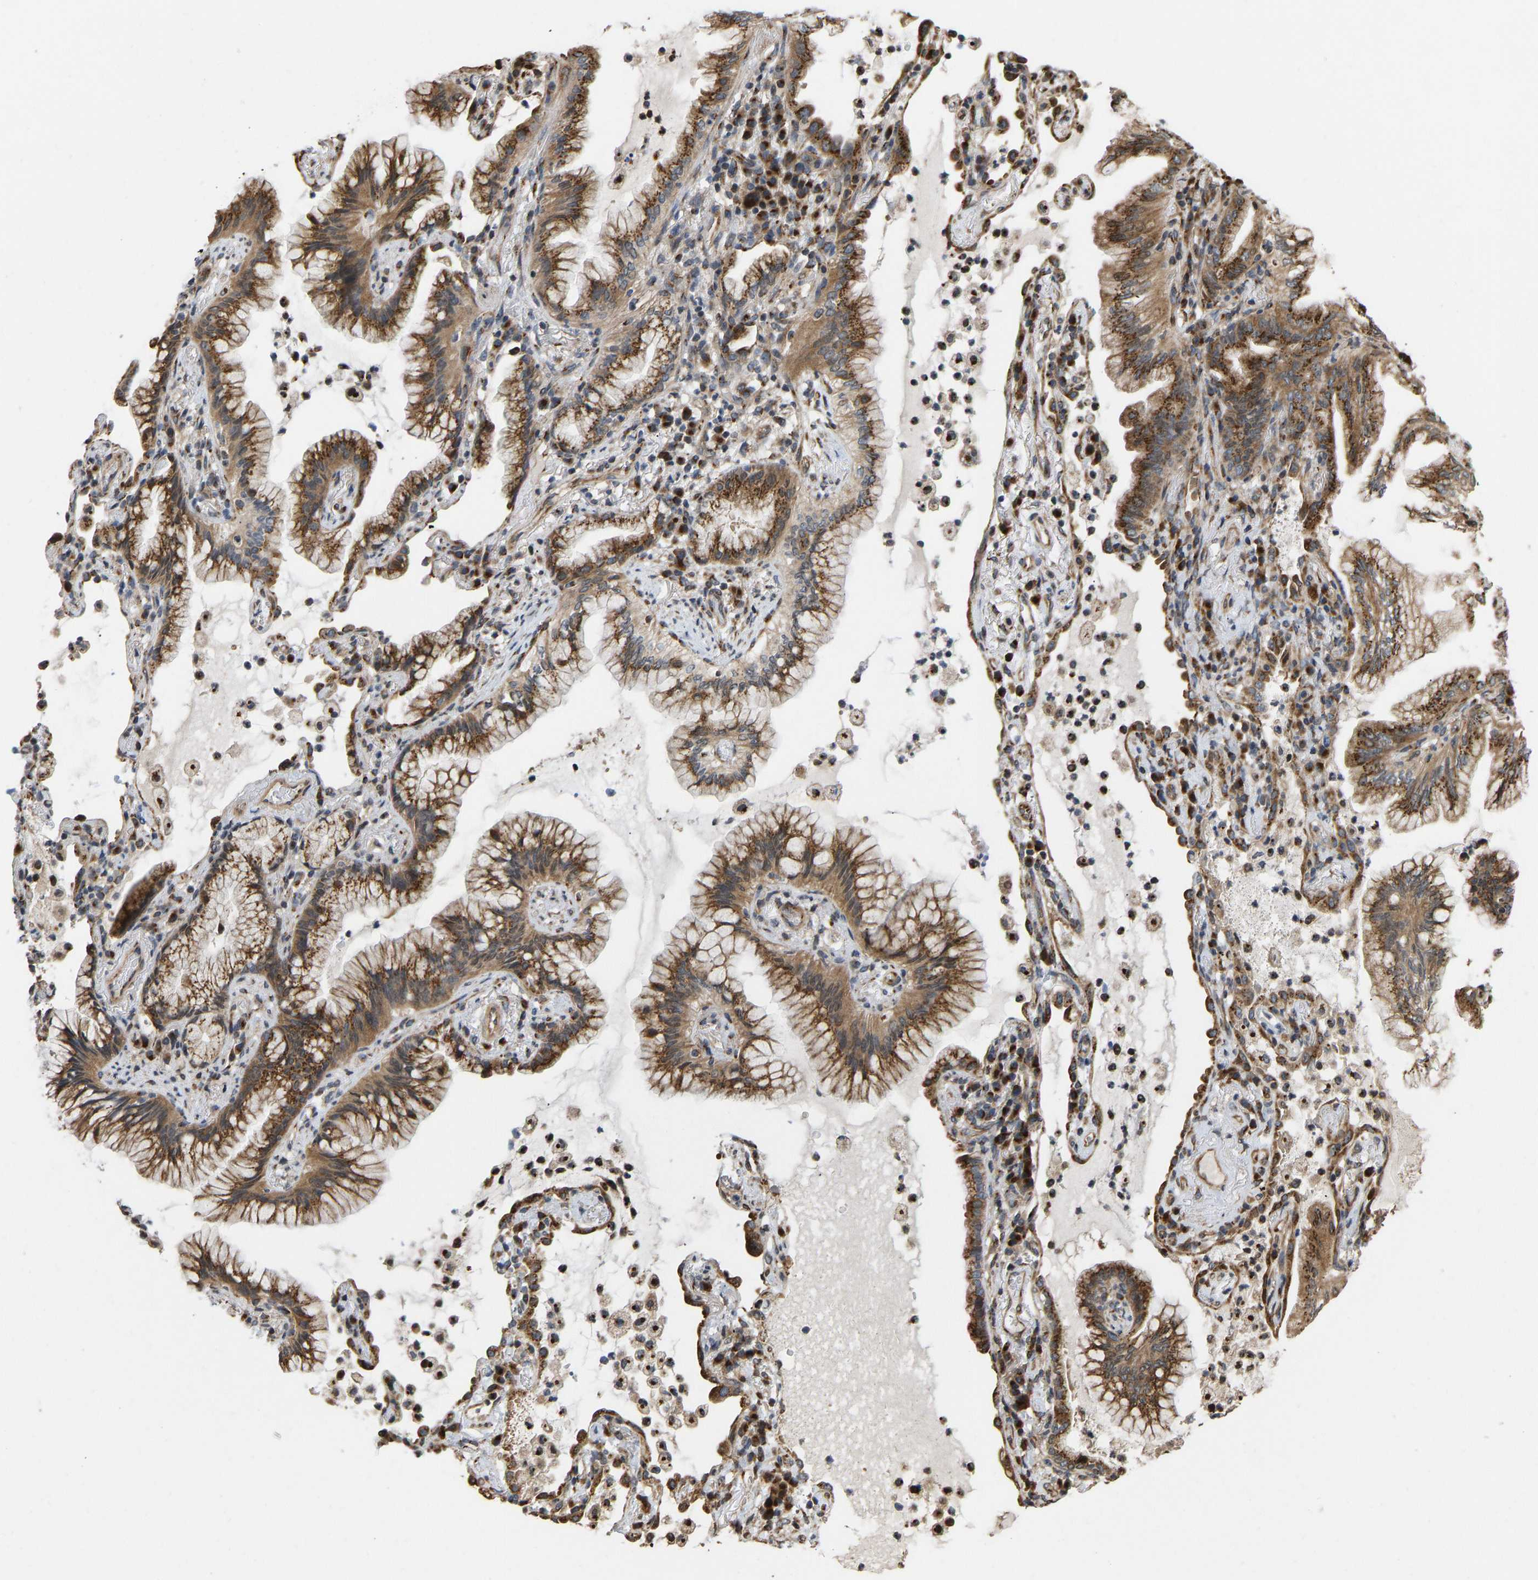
{"staining": {"intensity": "strong", "quantity": ">75%", "location": "cytoplasmic/membranous"}, "tissue": "lung cancer", "cell_type": "Tumor cells", "image_type": "cancer", "snomed": [{"axis": "morphology", "description": "Adenocarcinoma, NOS"}, {"axis": "topography", "description": "Lung"}], "caption": "Protein staining of adenocarcinoma (lung) tissue reveals strong cytoplasmic/membranous expression in about >75% of tumor cells. The protein is stained brown, and the nuclei are stained in blue (DAB IHC with brightfield microscopy, high magnification).", "gene": "YIPF4", "patient": {"sex": "female", "age": 70}}